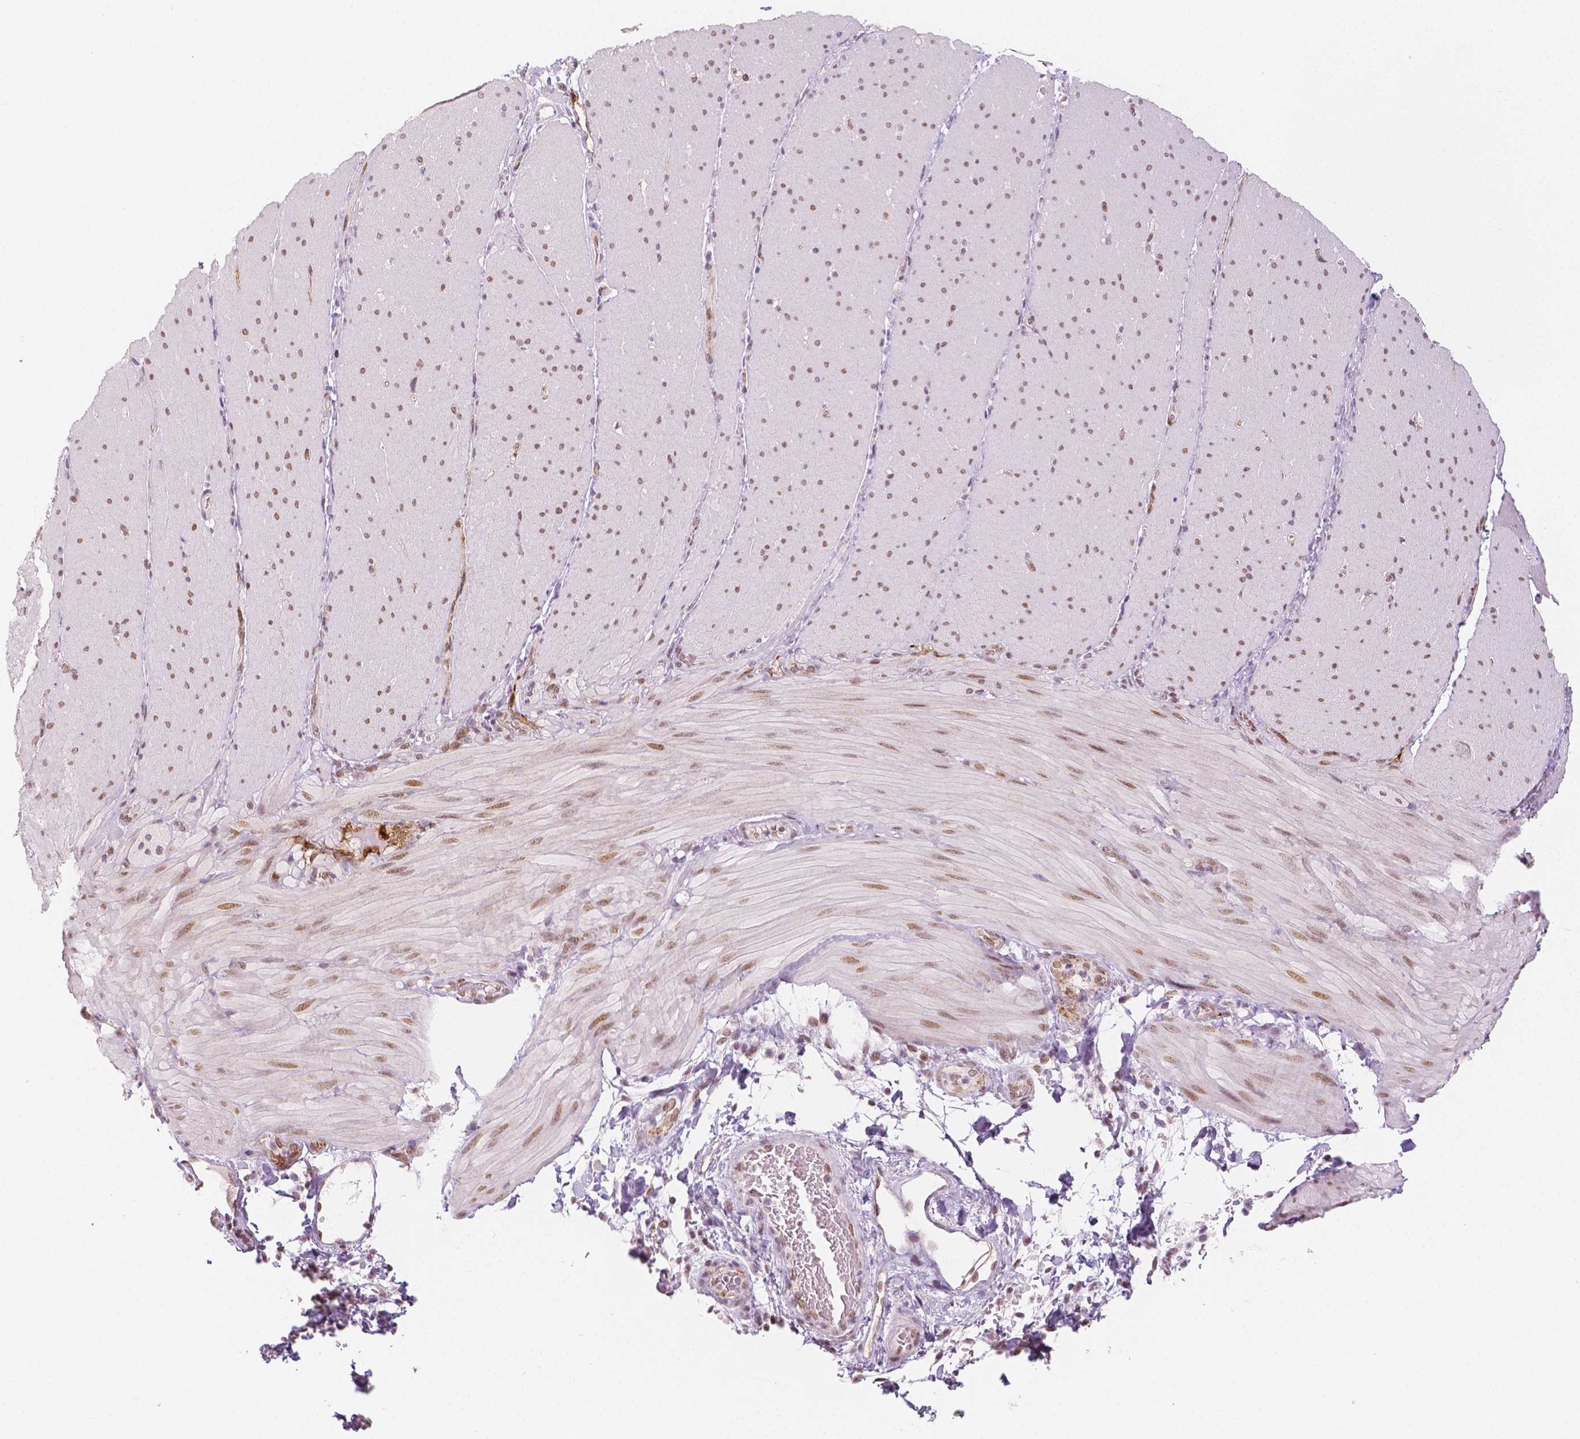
{"staining": {"intensity": "moderate", "quantity": "<25%", "location": "nuclear"}, "tissue": "smooth muscle", "cell_type": "Smooth muscle cells", "image_type": "normal", "snomed": [{"axis": "morphology", "description": "Normal tissue, NOS"}, {"axis": "topography", "description": "Smooth muscle"}, {"axis": "topography", "description": "Colon"}], "caption": "Smooth muscle cells exhibit moderate nuclear positivity in about <25% of cells in unremarkable smooth muscle.", "gene": "KDM5B", "patient": {"sex": "male", "age": 73}}